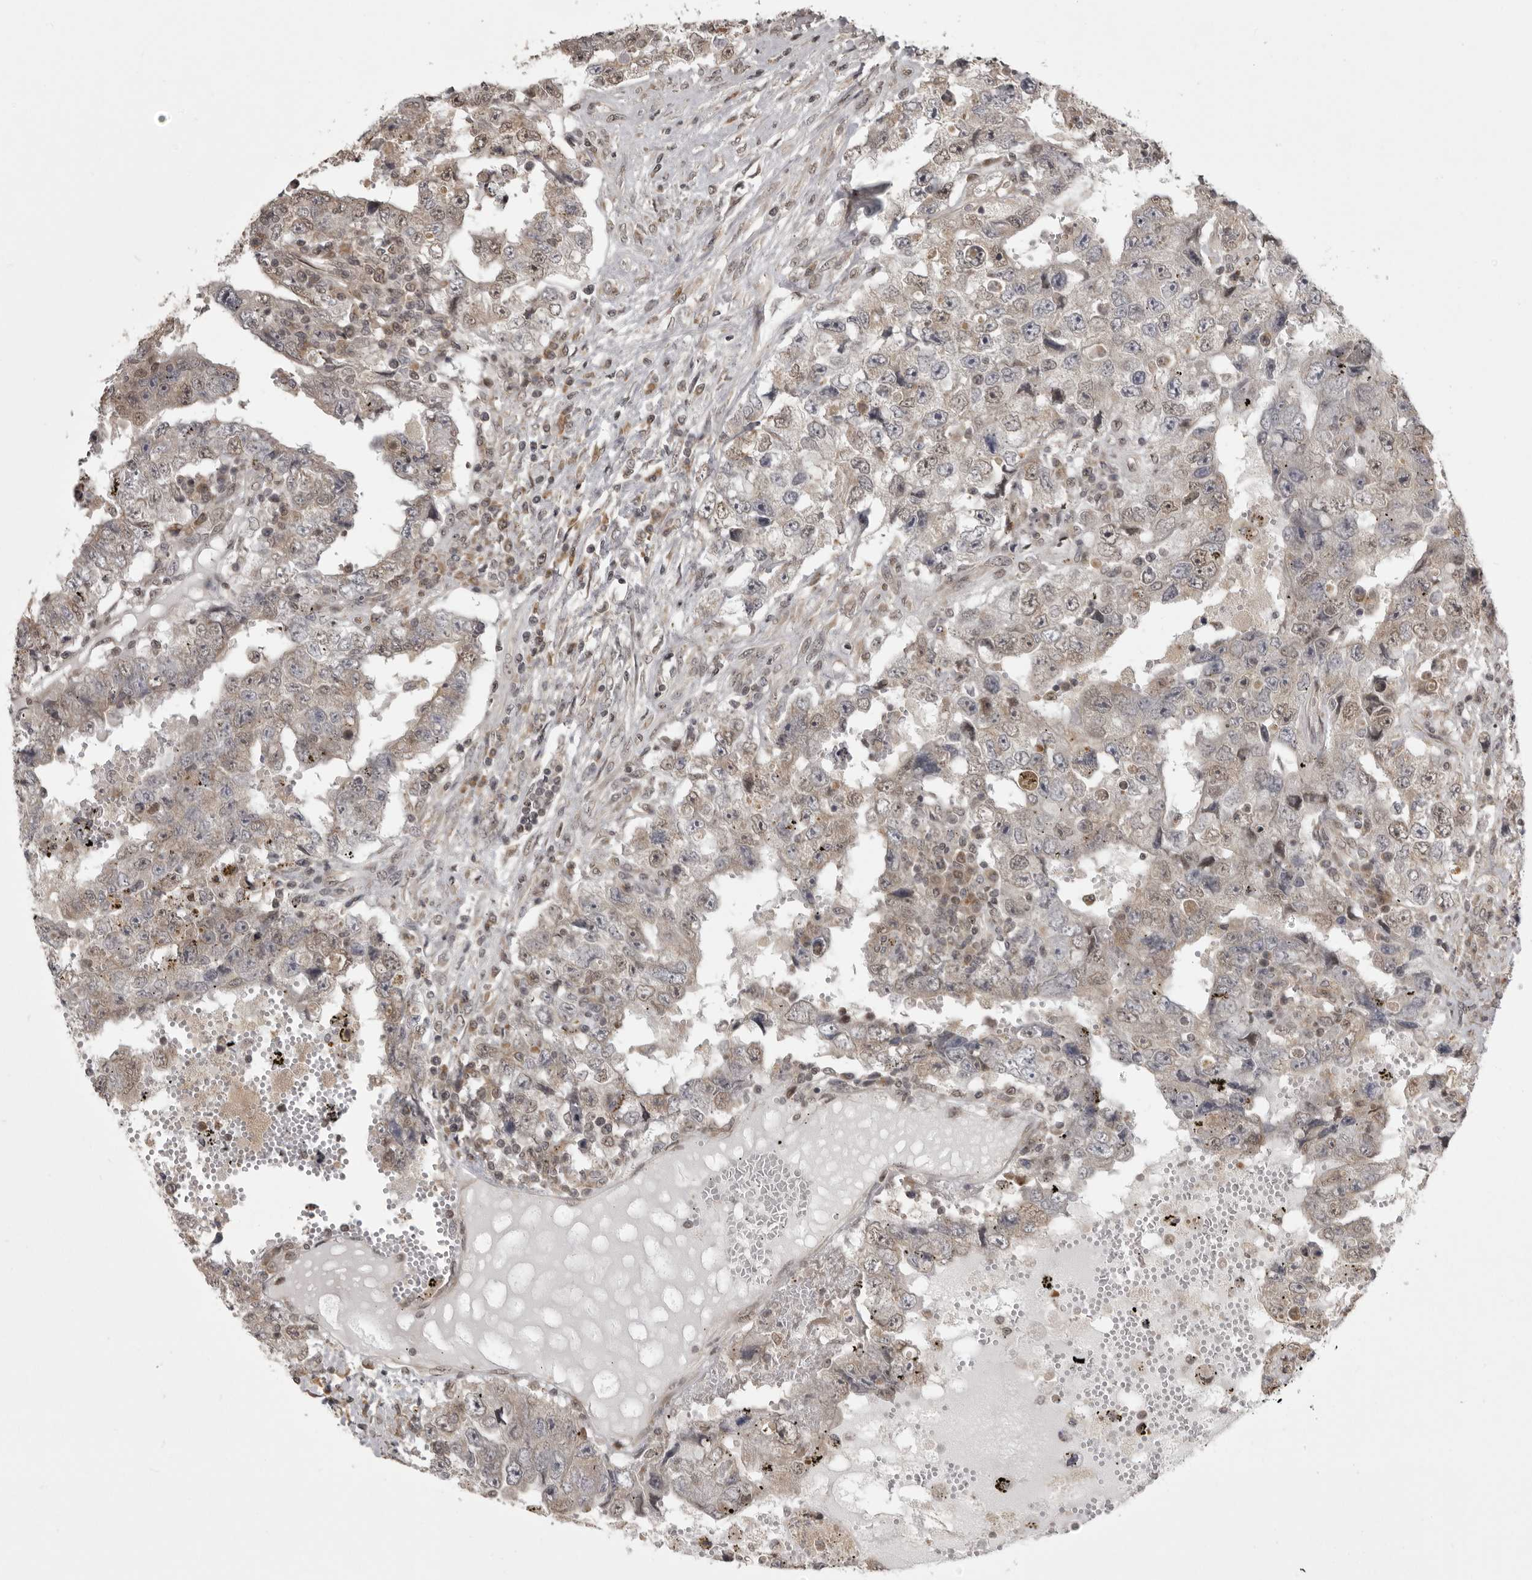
{"staining": {"intensity": "weak", "quantity": "25%-75%", "location": "cytoplasmic/membranous,nuclear"}, "tissue": "testis cancer", "cell_type": "Tumor cells", "image_type": "cancer", "snomed": [{"axis": "morphology", "description": "Carcinoma, Embryonal, NOS"}, {"axis": "topography", "description": "Testis"}], "caption": "Weak cytoplasmic/membranous and nuclear positivity is seen in about 25%-75% of tumor cells in embryonal carcinoma (testis).", "gene": "C1orf109", "patient": {"sex": "male", "age": 26}}